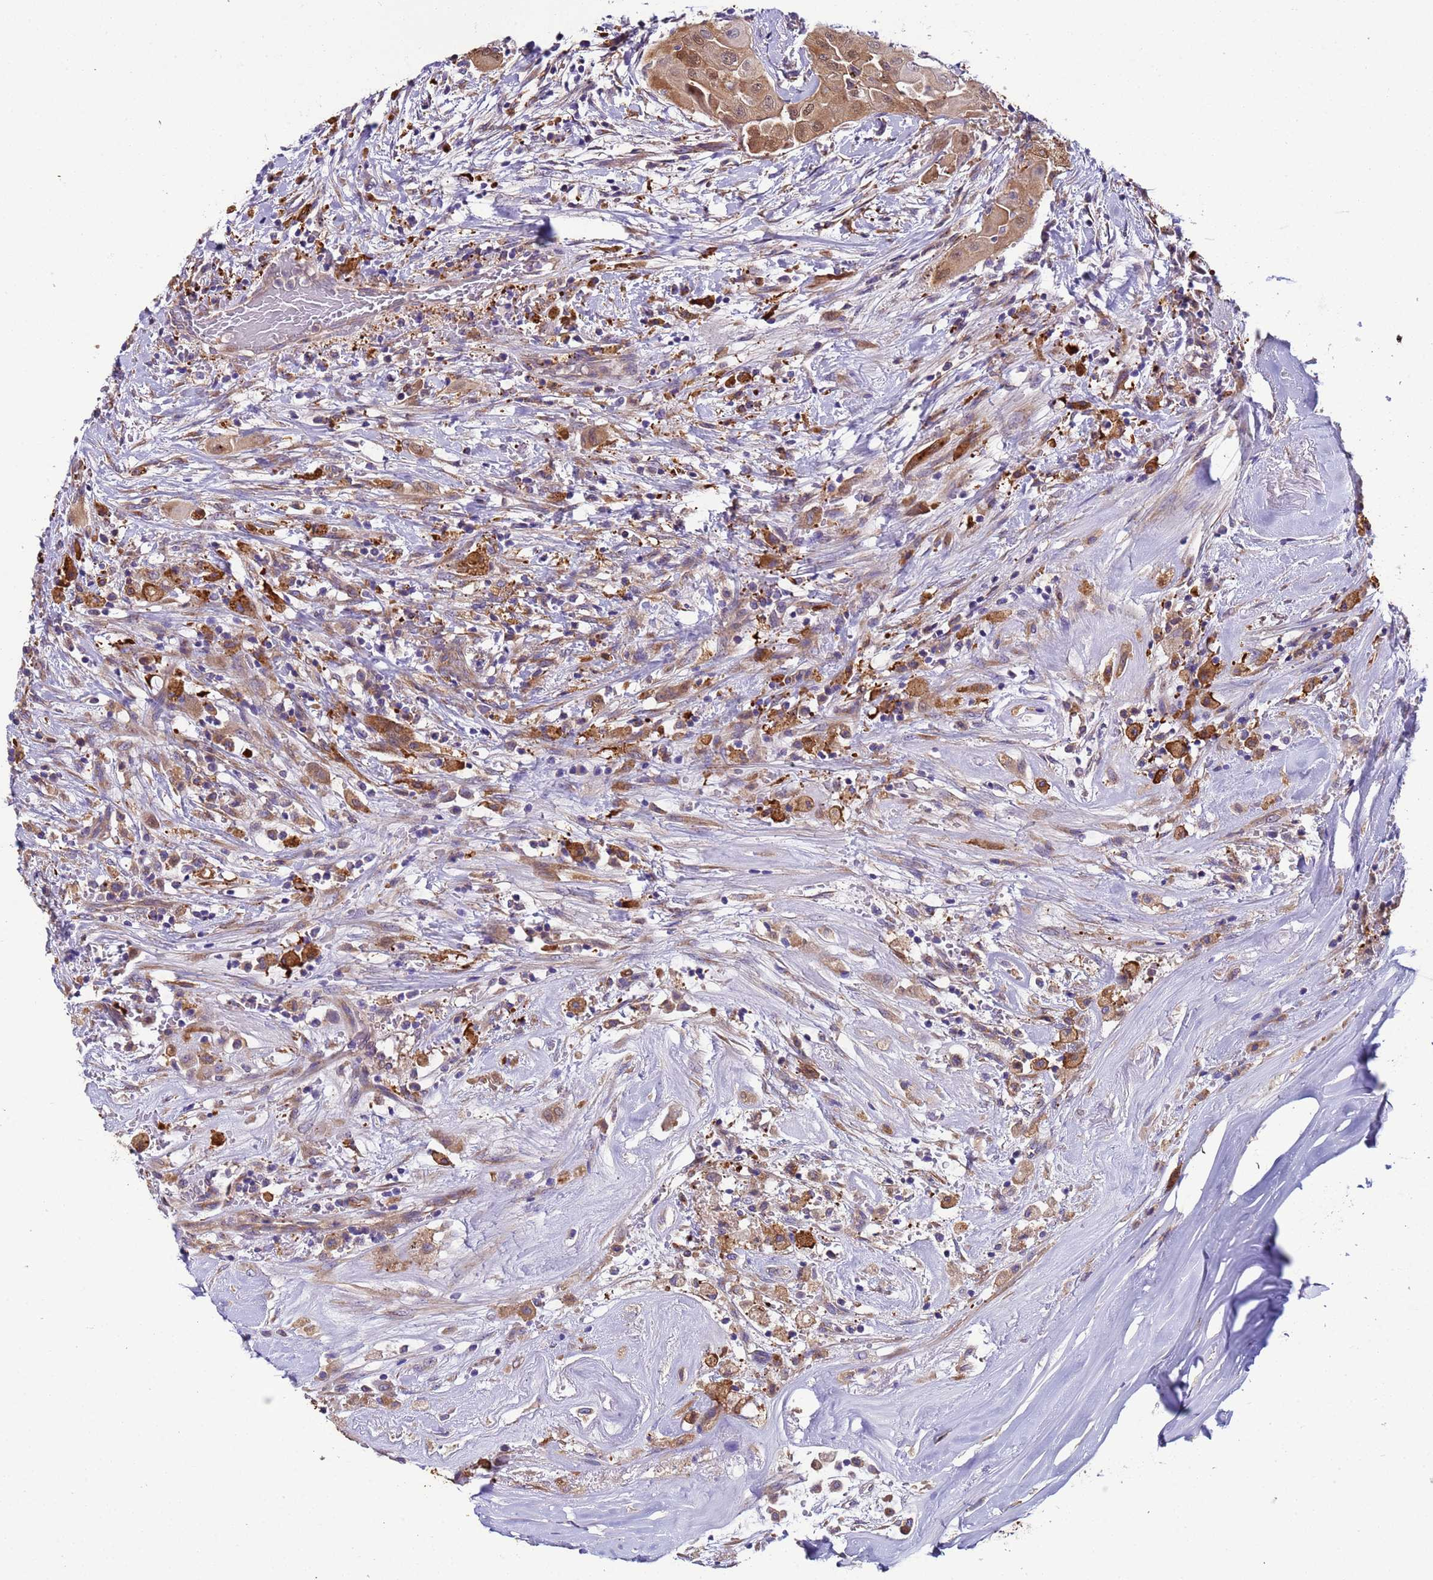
{"staining": {"intensity": "moderate", "quantity": ">75%", "location": "cytoplasmic/membranous,nuclear"}, "tissue": "thyroid cancer", "cell_type": "Tumor cells", "image_type": "cancer", "snomed": [{"axis": "morphology", "description": "Papillary adenocarcinoma, NOS"}, {"axis": "topography", "description": "Thyroid gland"}], "caption": "This micrograph demonstrates IHC staining of human thyroid cancer, with medium moderate cytoplasmic/membranous and nuclear positivity in approximately >75% of tumor cells.", "gene": "PAQR7", "patient": {"sex": "female", "age": 59}}